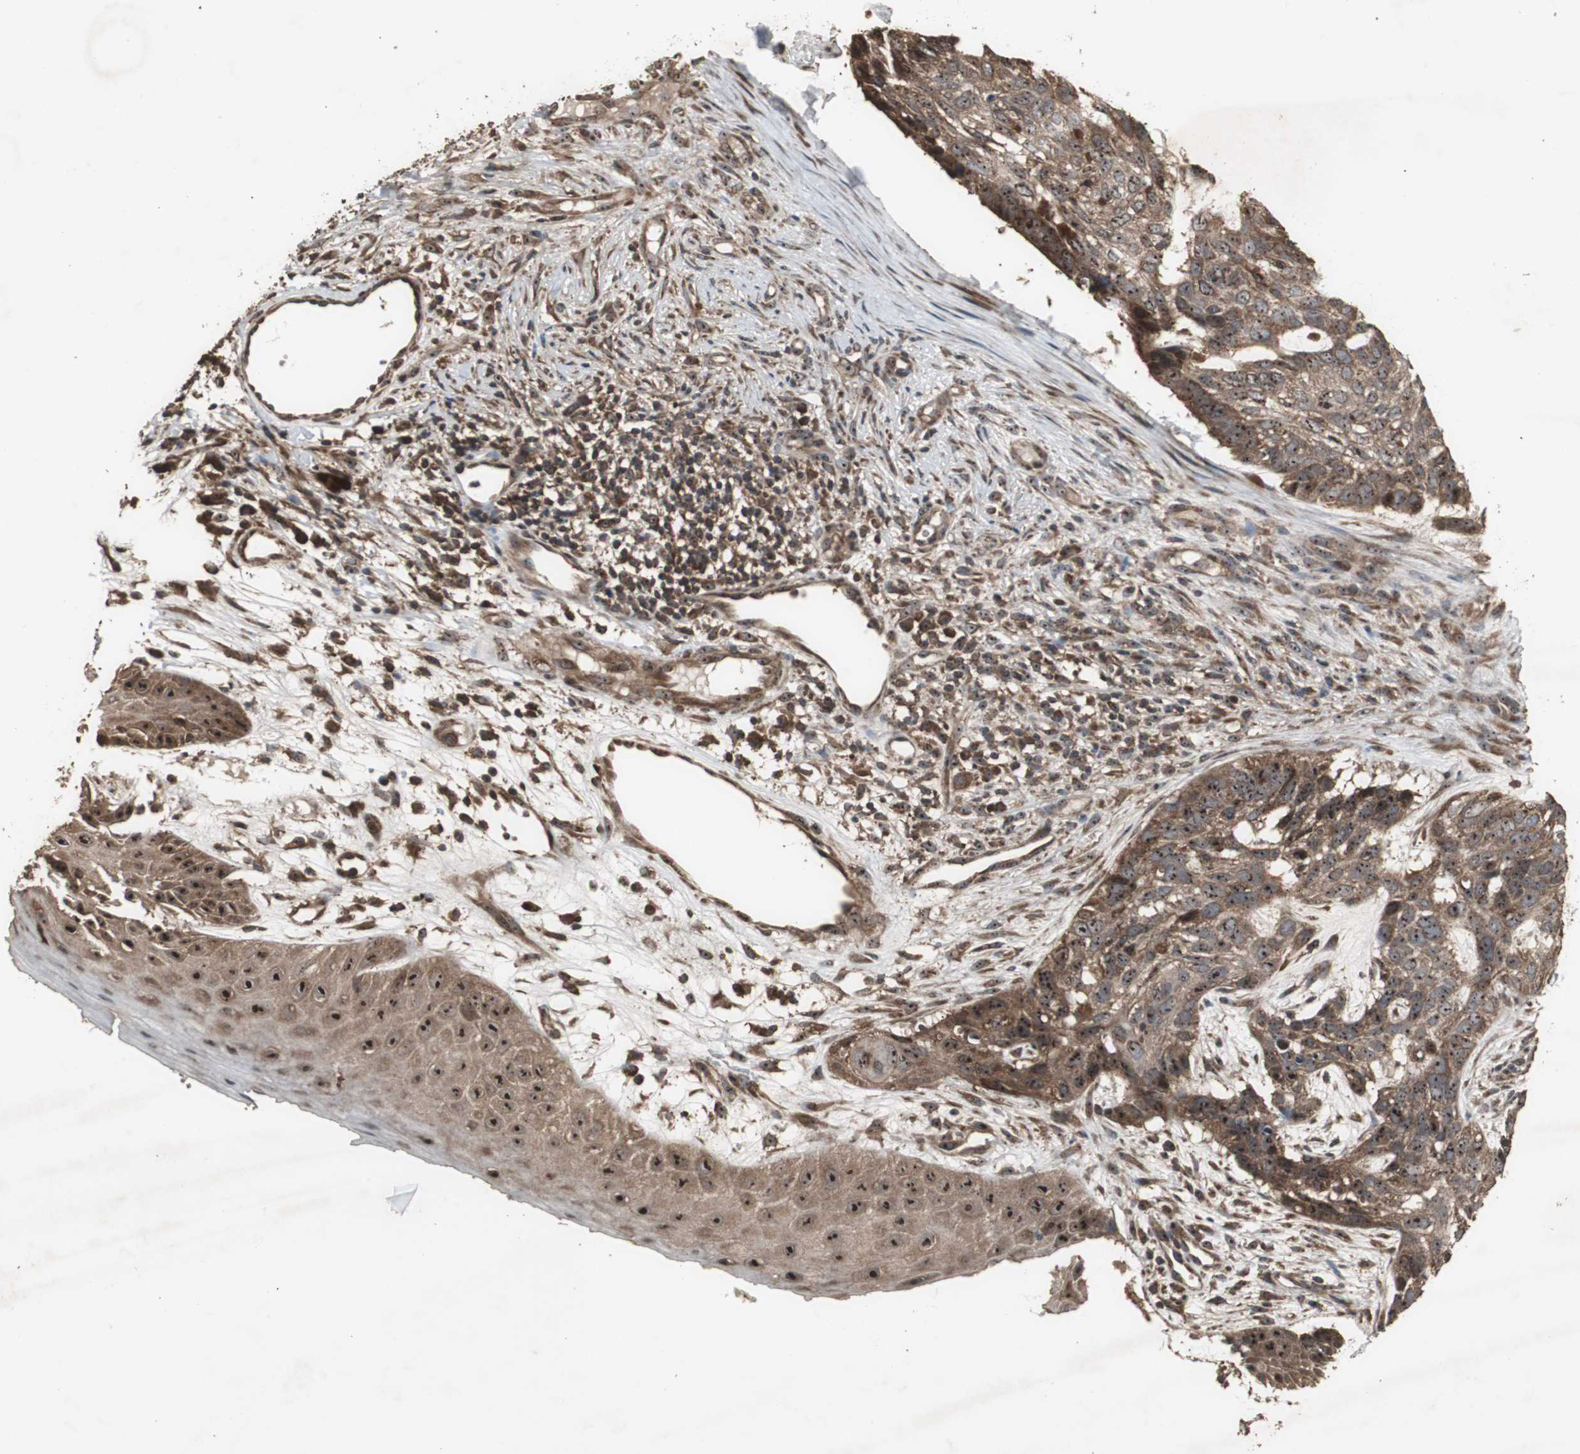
{"staining": {"intensity": "moderate", "quantity": ">75%", "location": "cytoplasmic/membranous"}, "tissue": "skin cancer", "cell_type": "Tumor cells", "image_type": "cancer", "snomed": [{"axis": "morphology", "description": "Basal cell carcinoma"}, {"axis": "topography", "description": "Skin"}], "caption": "Moderate cytoplasmic/membranous protein positivity is appreciated in approximately >75% of tumor cells in skin cancer (basal cell carcinoma). (brown staining indicates protein expression, while blue staining denotes nuclei).", "gene": "LAMTOR5", "patient": {"sex": "male", "age": 87}}